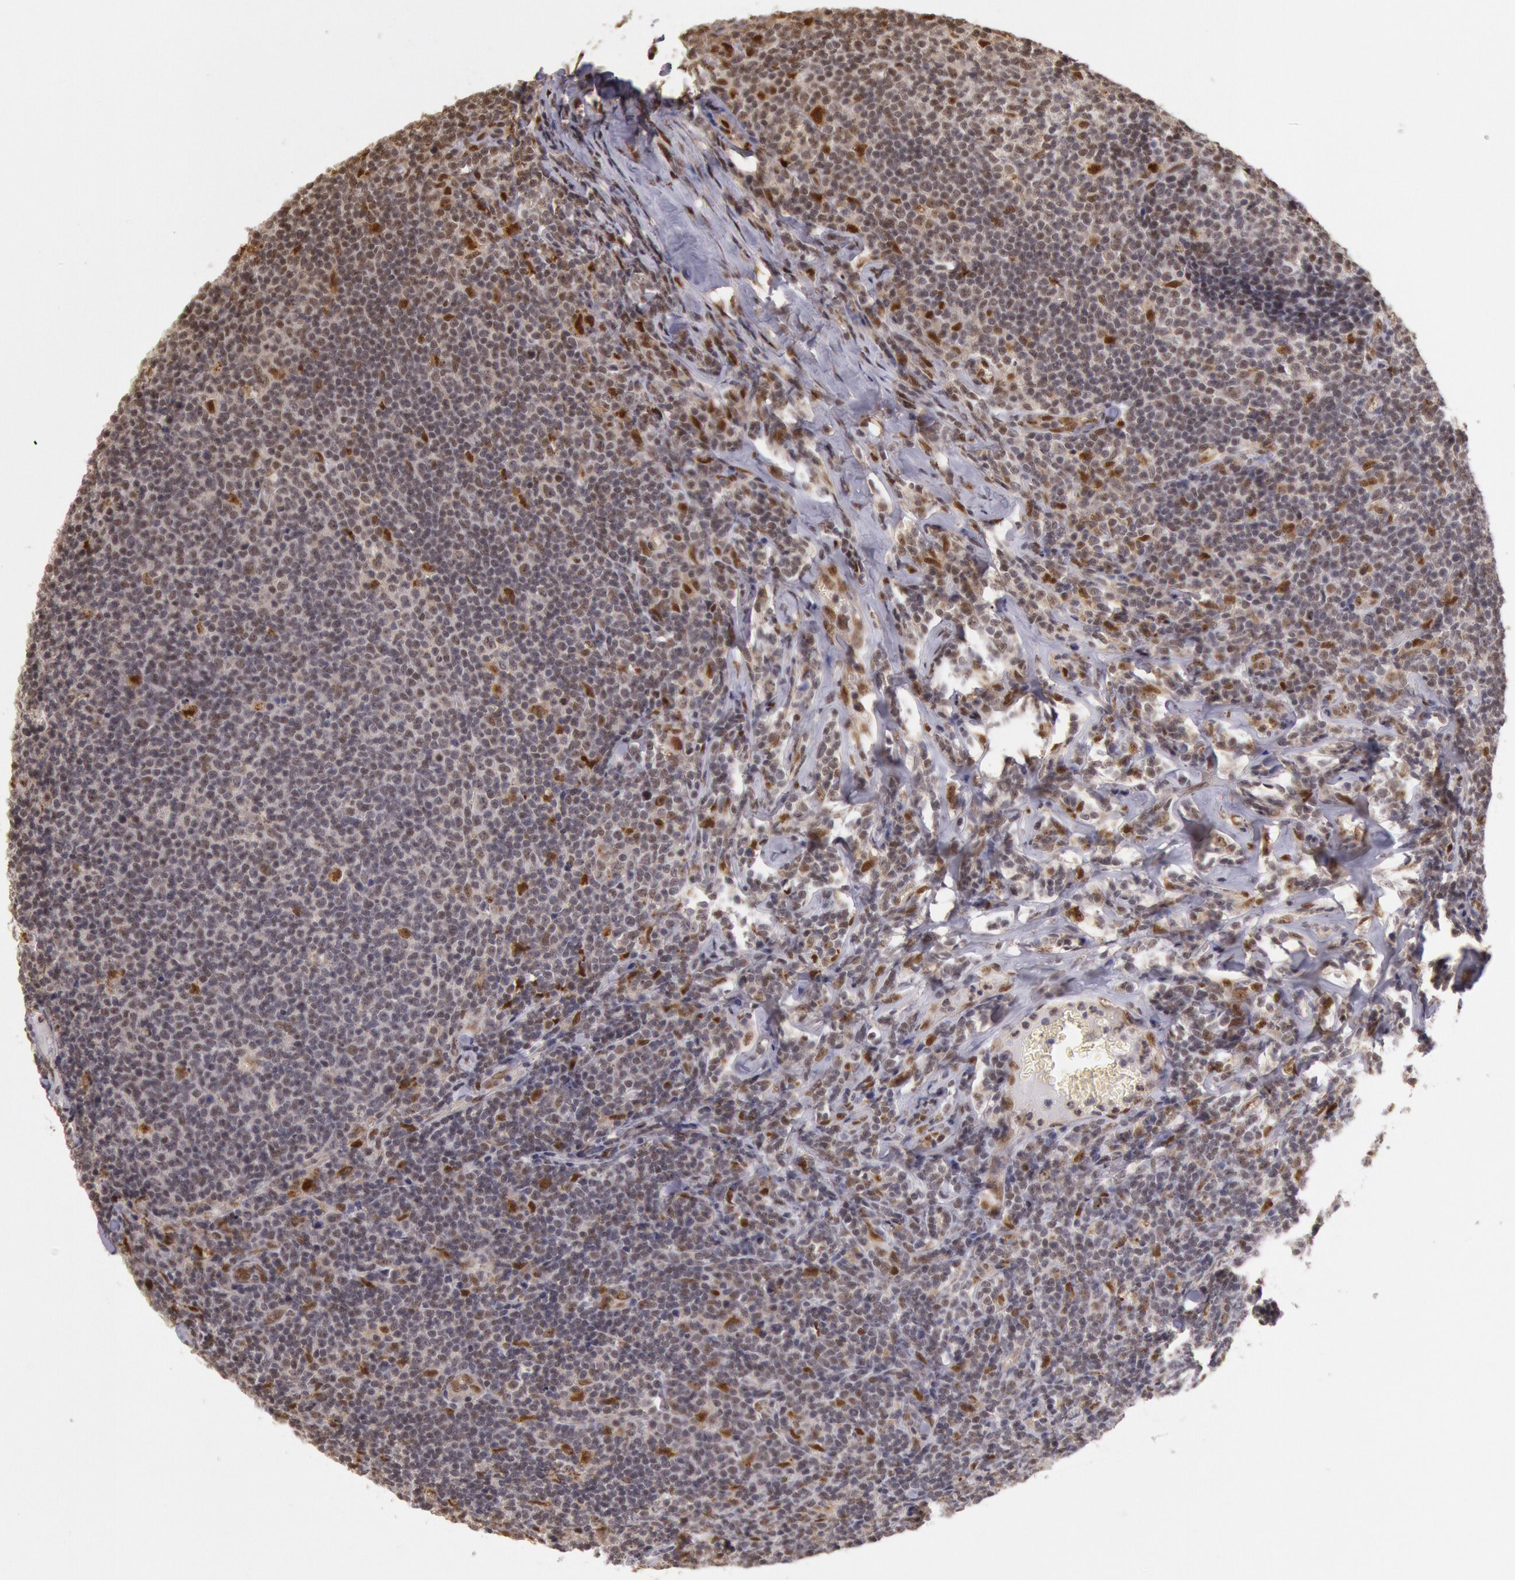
{"staining": {"intensity": "moderate", "quantity": "<25%", "location": "nuclear"}, "tissue": "lymphoma", "cell_type": "Tumor cells", "image_type": "cancer", "snomed": [{"axis": "morphology", "description": "Malignant lymphoma, non-Hodgkin's type, Low grade"}, {"axis": "topography", "description": "Lymph node"}], "caption": "About <25% of tumor cells in malignant lymphoma, non-Hodgkin's type (low-grade) reveal moderate nuclear protein expression as visualized by brown immunohistochemical staining.", "gene": "LIG4", "patient": {"sex": "male", "age": 74}}